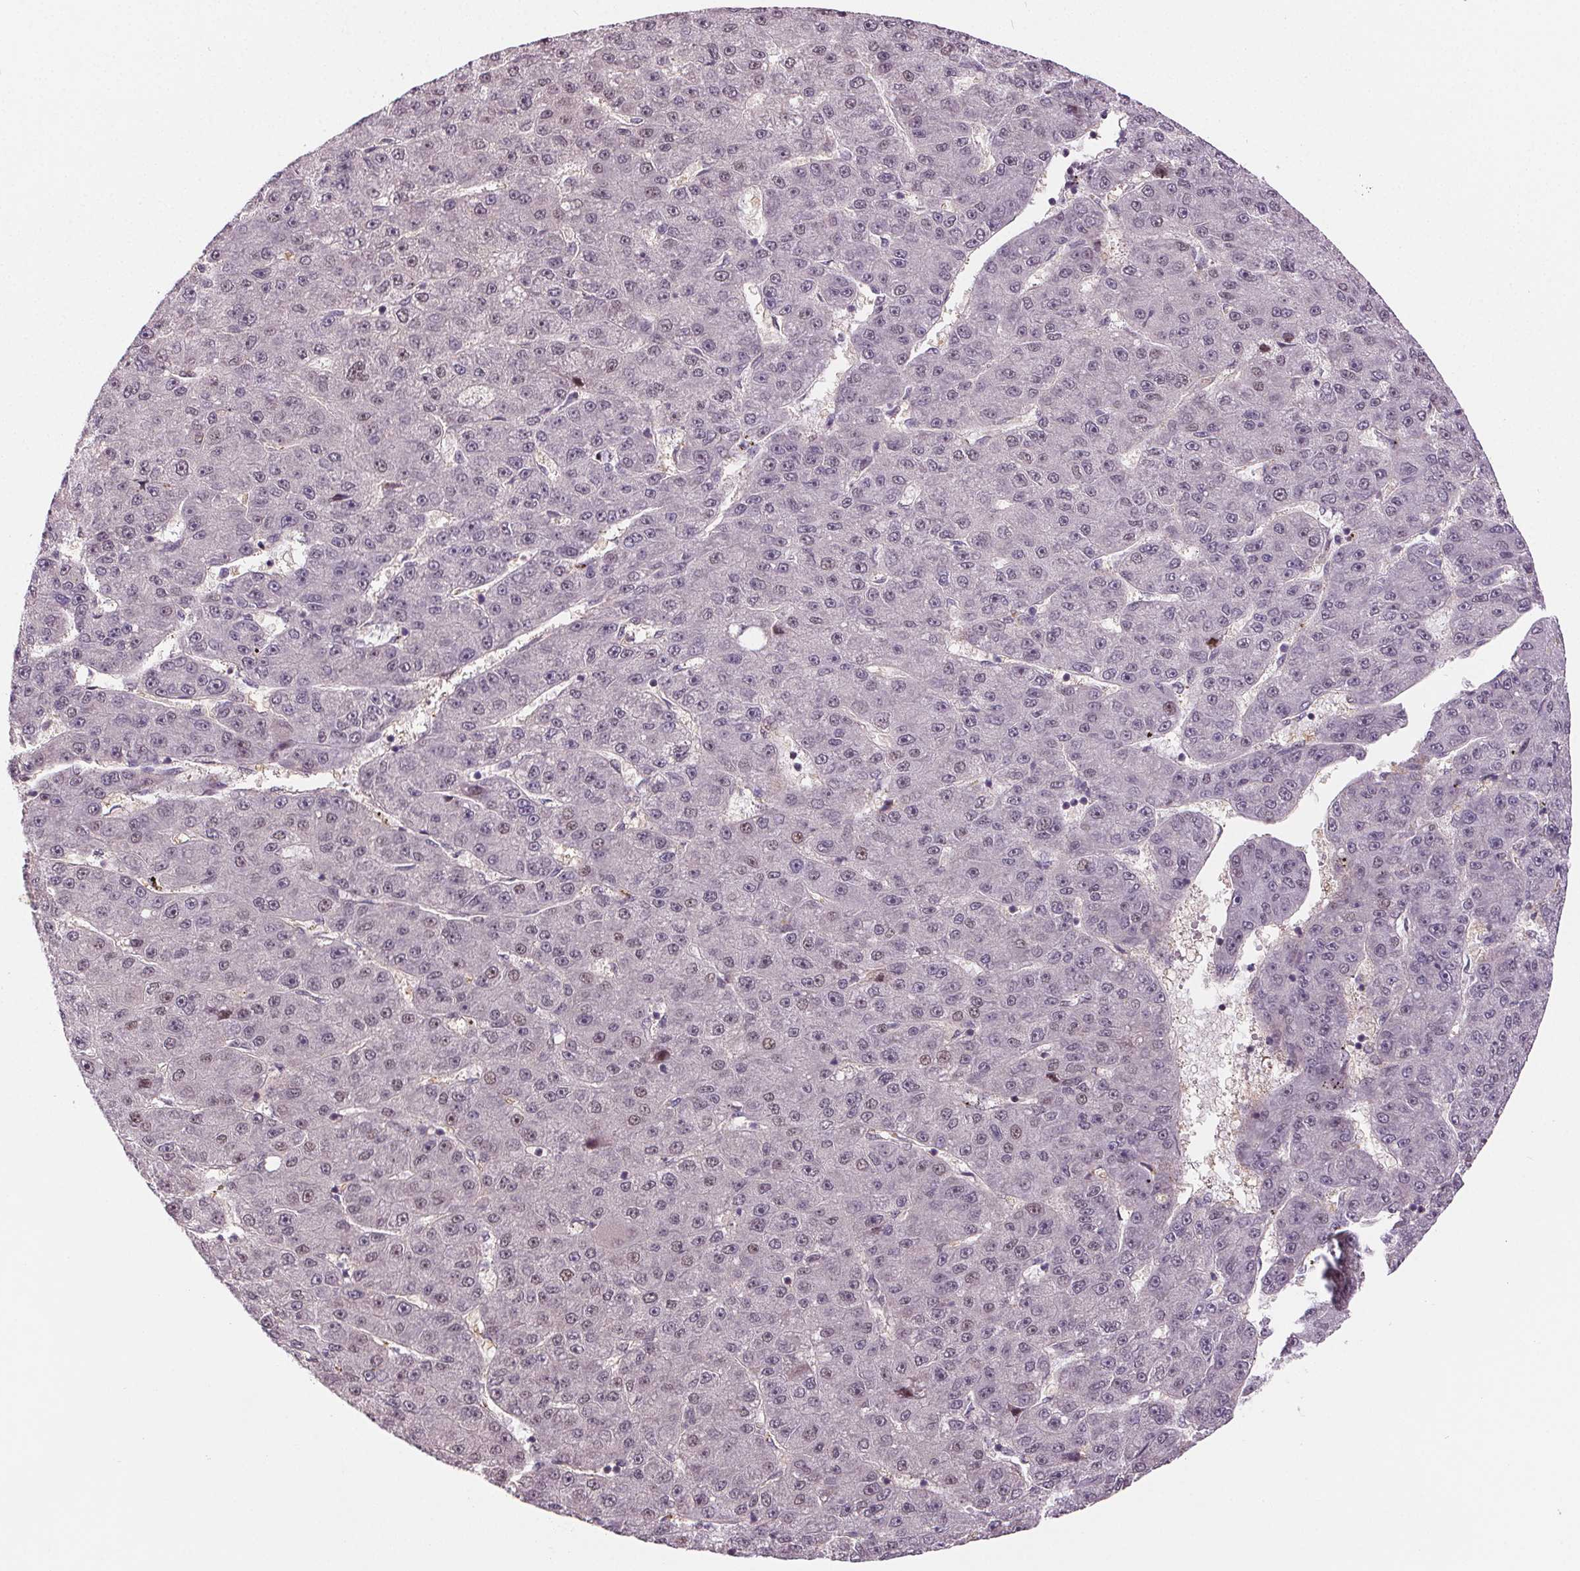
{"staining": {"intensity": "negative", "quantity": "none", "location": "none"}, "tissue": "liver cancer", "cell_type": "Tumor cells", "image_type": "cancer", "snomed": [{"axis": "morphology", "description": "Carcinoma, Hepatocellular, NOS"}, {"axis": "topography", "description": "Liver"}], "caption": "An immunohistochemistry (IHC) micrograph of liver cancer (hepatocellular carcinoma) is shown. There is no staining in tumor cells of liver cancer (hepatocellular carcinoma). (Brightfield microscopy of DAB immunohistochemistry at high magnification).", "gene": "SUCLA2", "patient": {"sex": "male", "age": 67}}